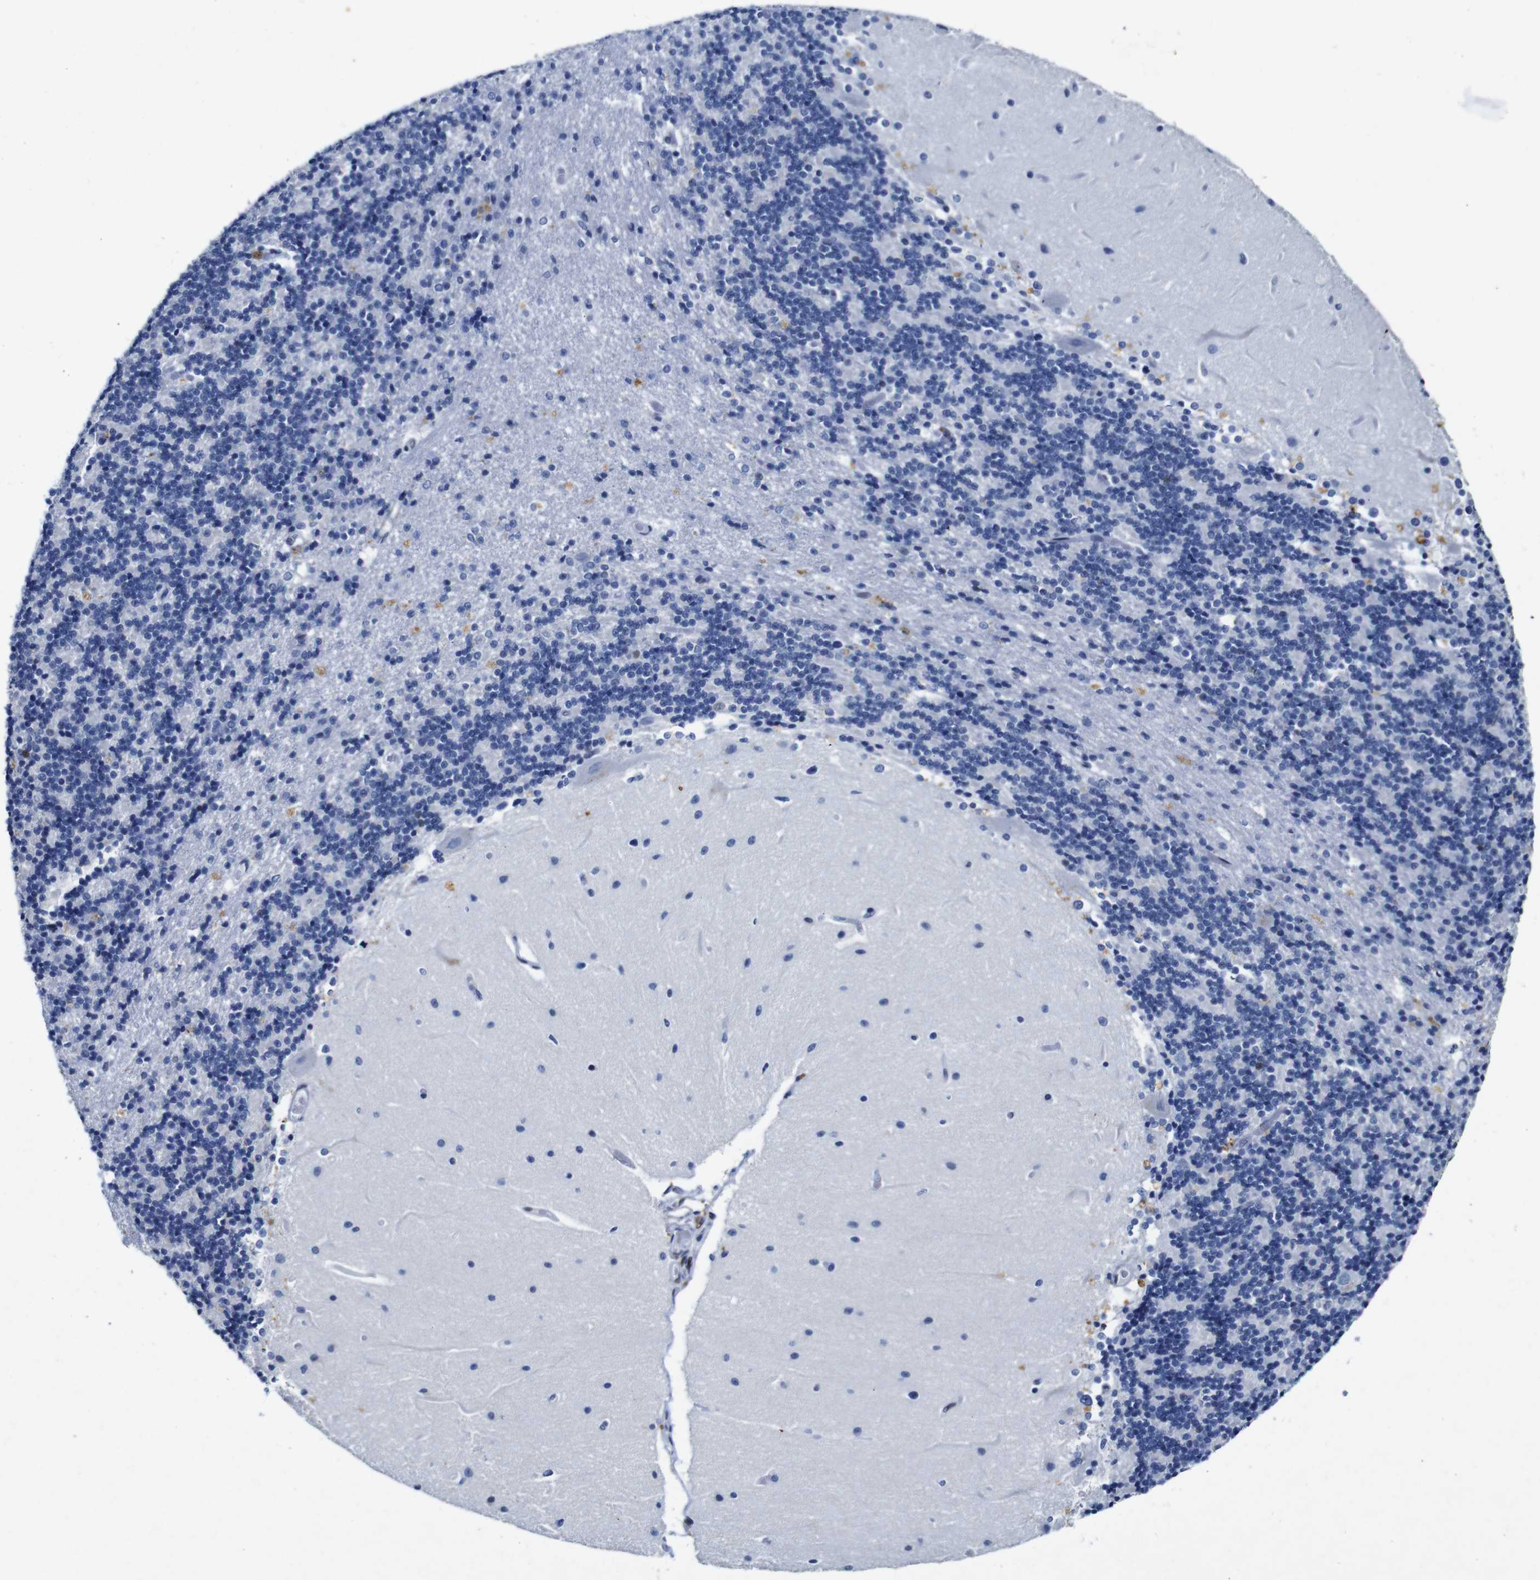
{"staining": {"intensity": "negative", "quantity": "none", "location": "none"}, "tissue": "cerebellum", "cell_type": "Cells in granular layer", "image_type": "normal", "snomed": [{"axis": "morphology", "description": "Normal tissue, NOS"}, {"axis": "topography", "description": "Cerebellum"}], "caption": "This is an IHC histopathology image of normal cerebellum. There is no positivity in cells in granular layer.", "gene": "FOSL2", "patient": {"sex": "female", "age": 54}}